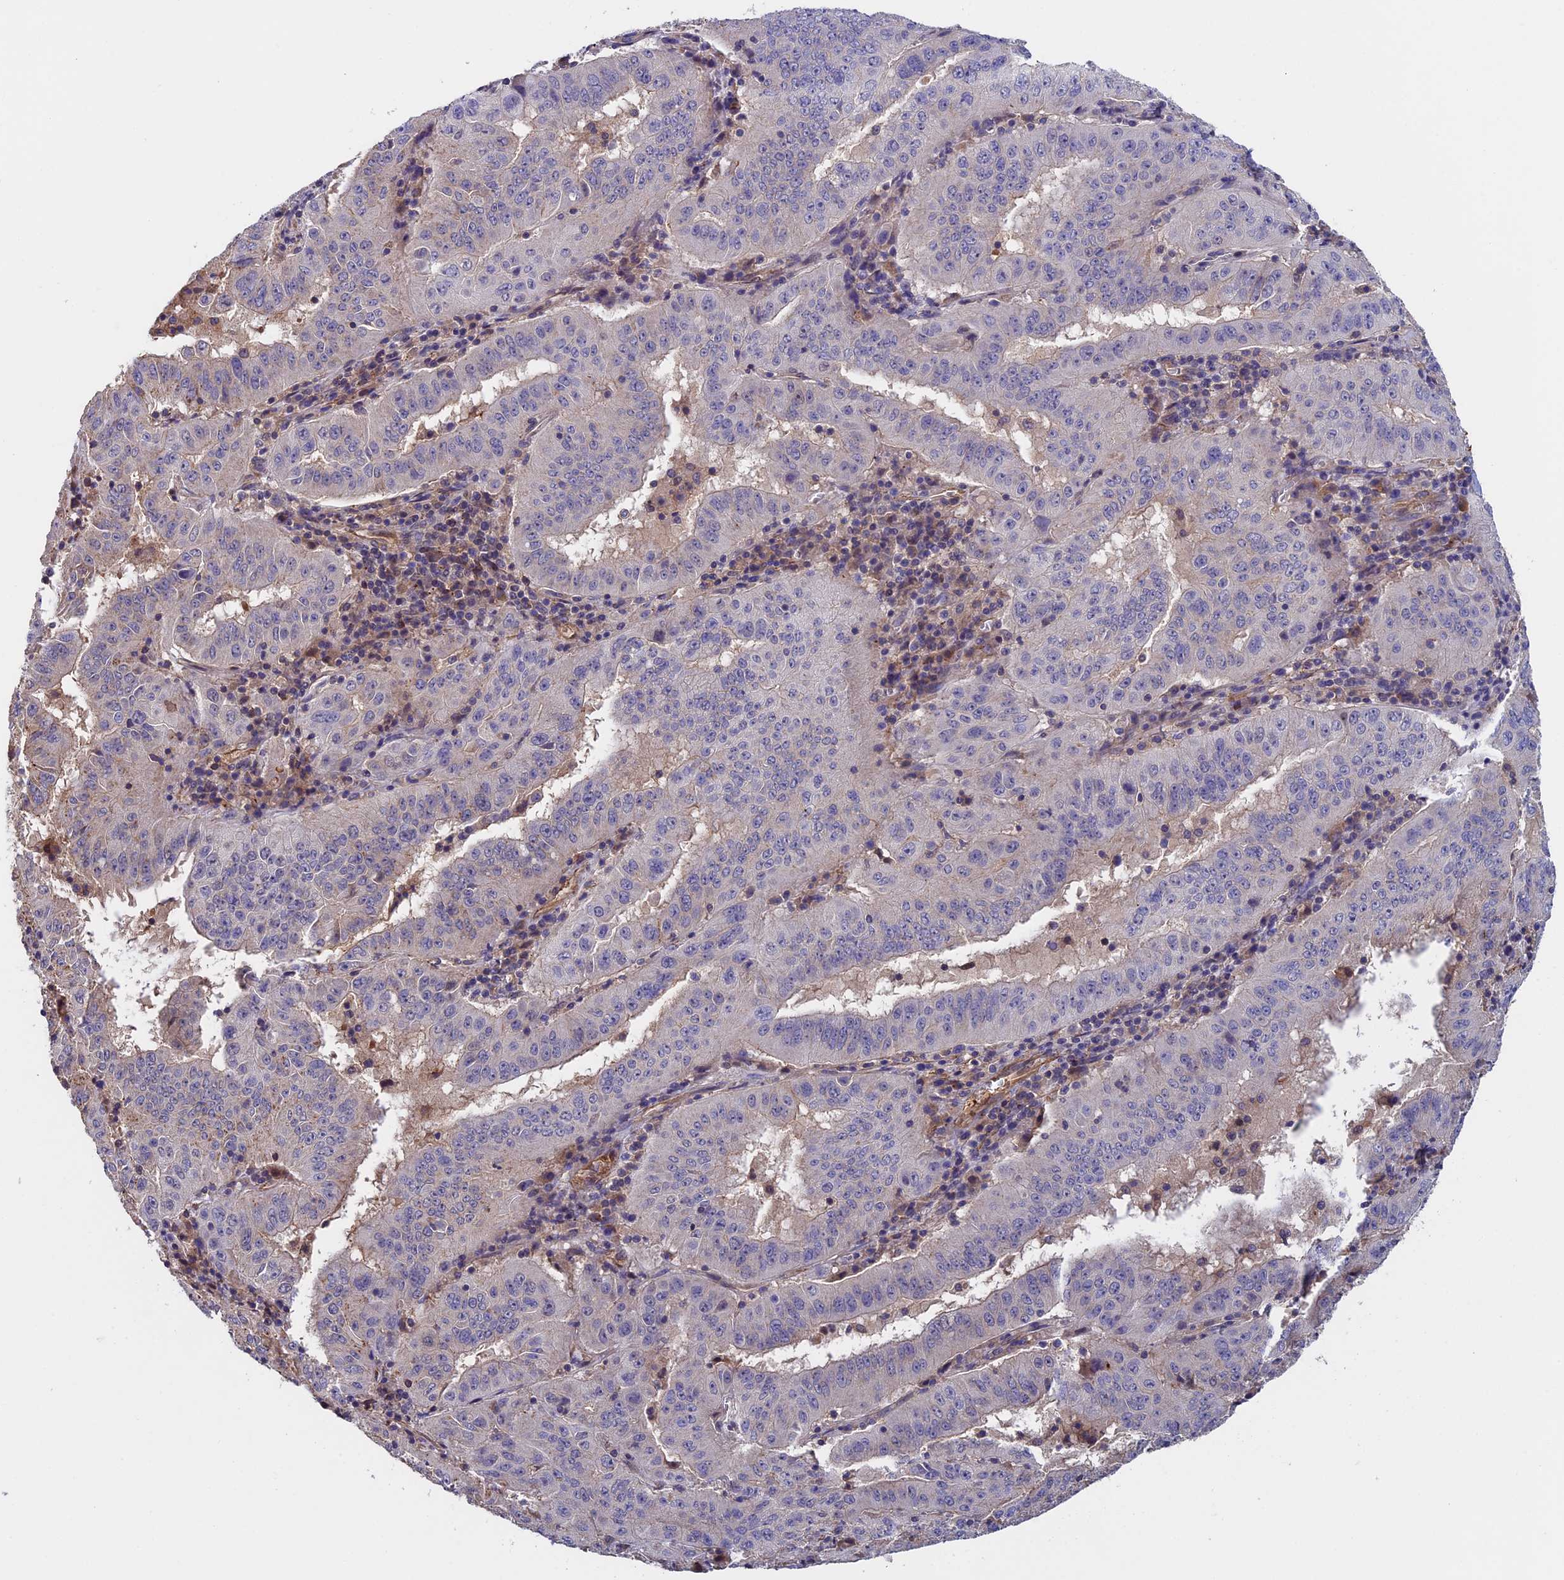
{"staining": {"intensity": "negative", "quantity": "none", "location": "none"}, "tissue": "pancreatic cancer", "cell_type": "Tumor cells", "image_type": "cancer", "snomed": [{"axis": "morphology", "description": "Adenocarcinoma, NOS"}, {"axis": "topography", "description": "Pancreas"}], "caption": "Immunohistochemistry of human adenocarcinoma (pancreatic) reveals no expression in tumor cells. The staining is performed using DAB (3,3'-diaminobenzidine) brown chromogen with nuclei counter-stained in using hematoxylin.", "gene": "SLC9A5", "patient": {"sex": "male", "age": 63}}